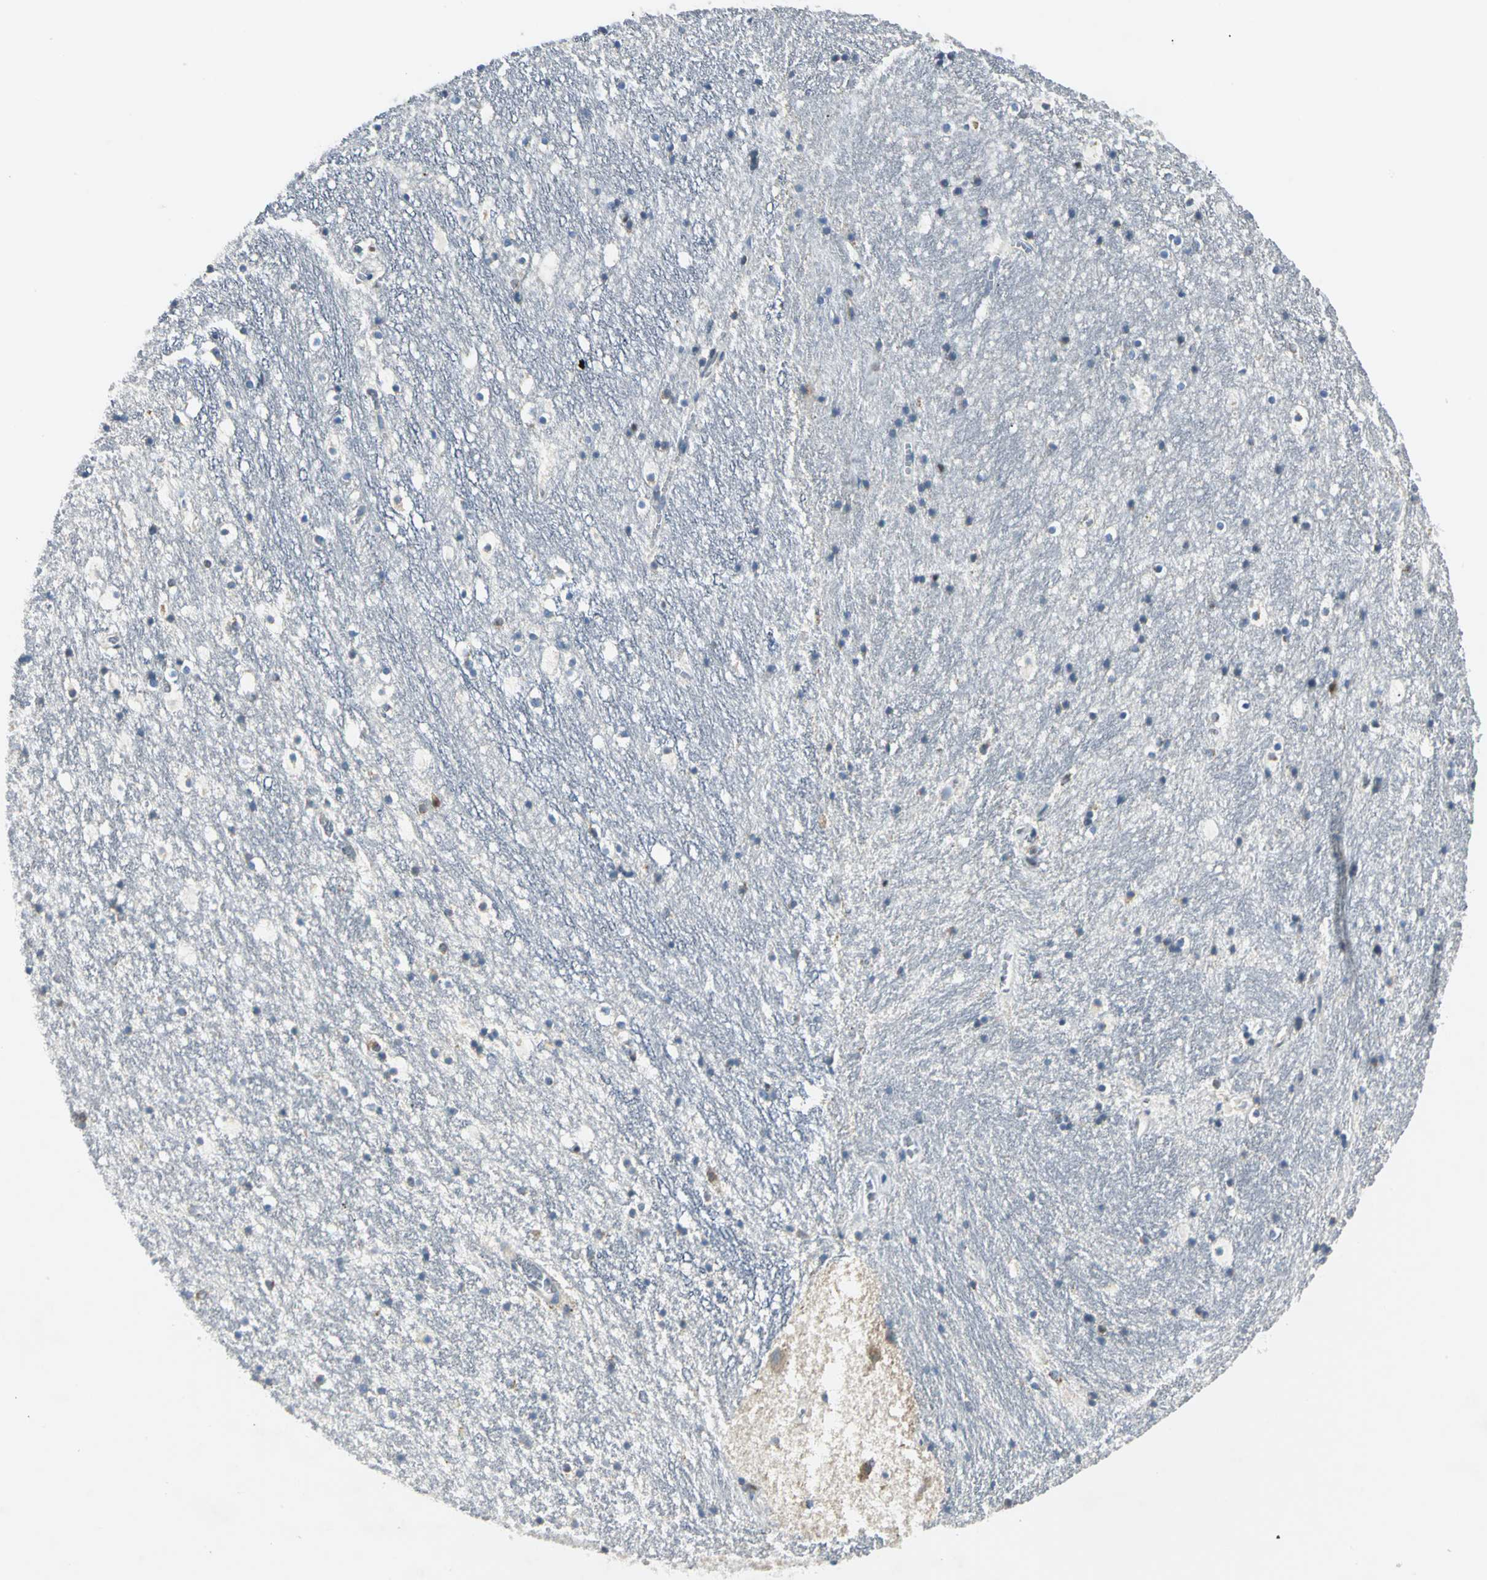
{"staining": {"intensity": "weak", "quantity": "<25%", "location": "cytoplasmic/membranous"}, "tissue": "hippocampus", "cell_type": "Glial cells", "image_type": "normal", "snomed": [{"axis": "morphology", "description": "Normal tissue, NOS"}, {"axis": "topography", "description": "Hippocampus"}], "caption": "Immunohistochemical staining of benign hippocampus exhibits no significant staining in glial cells.", "gene": "USP40", "patient": {"sex": "male", "age": 45}}